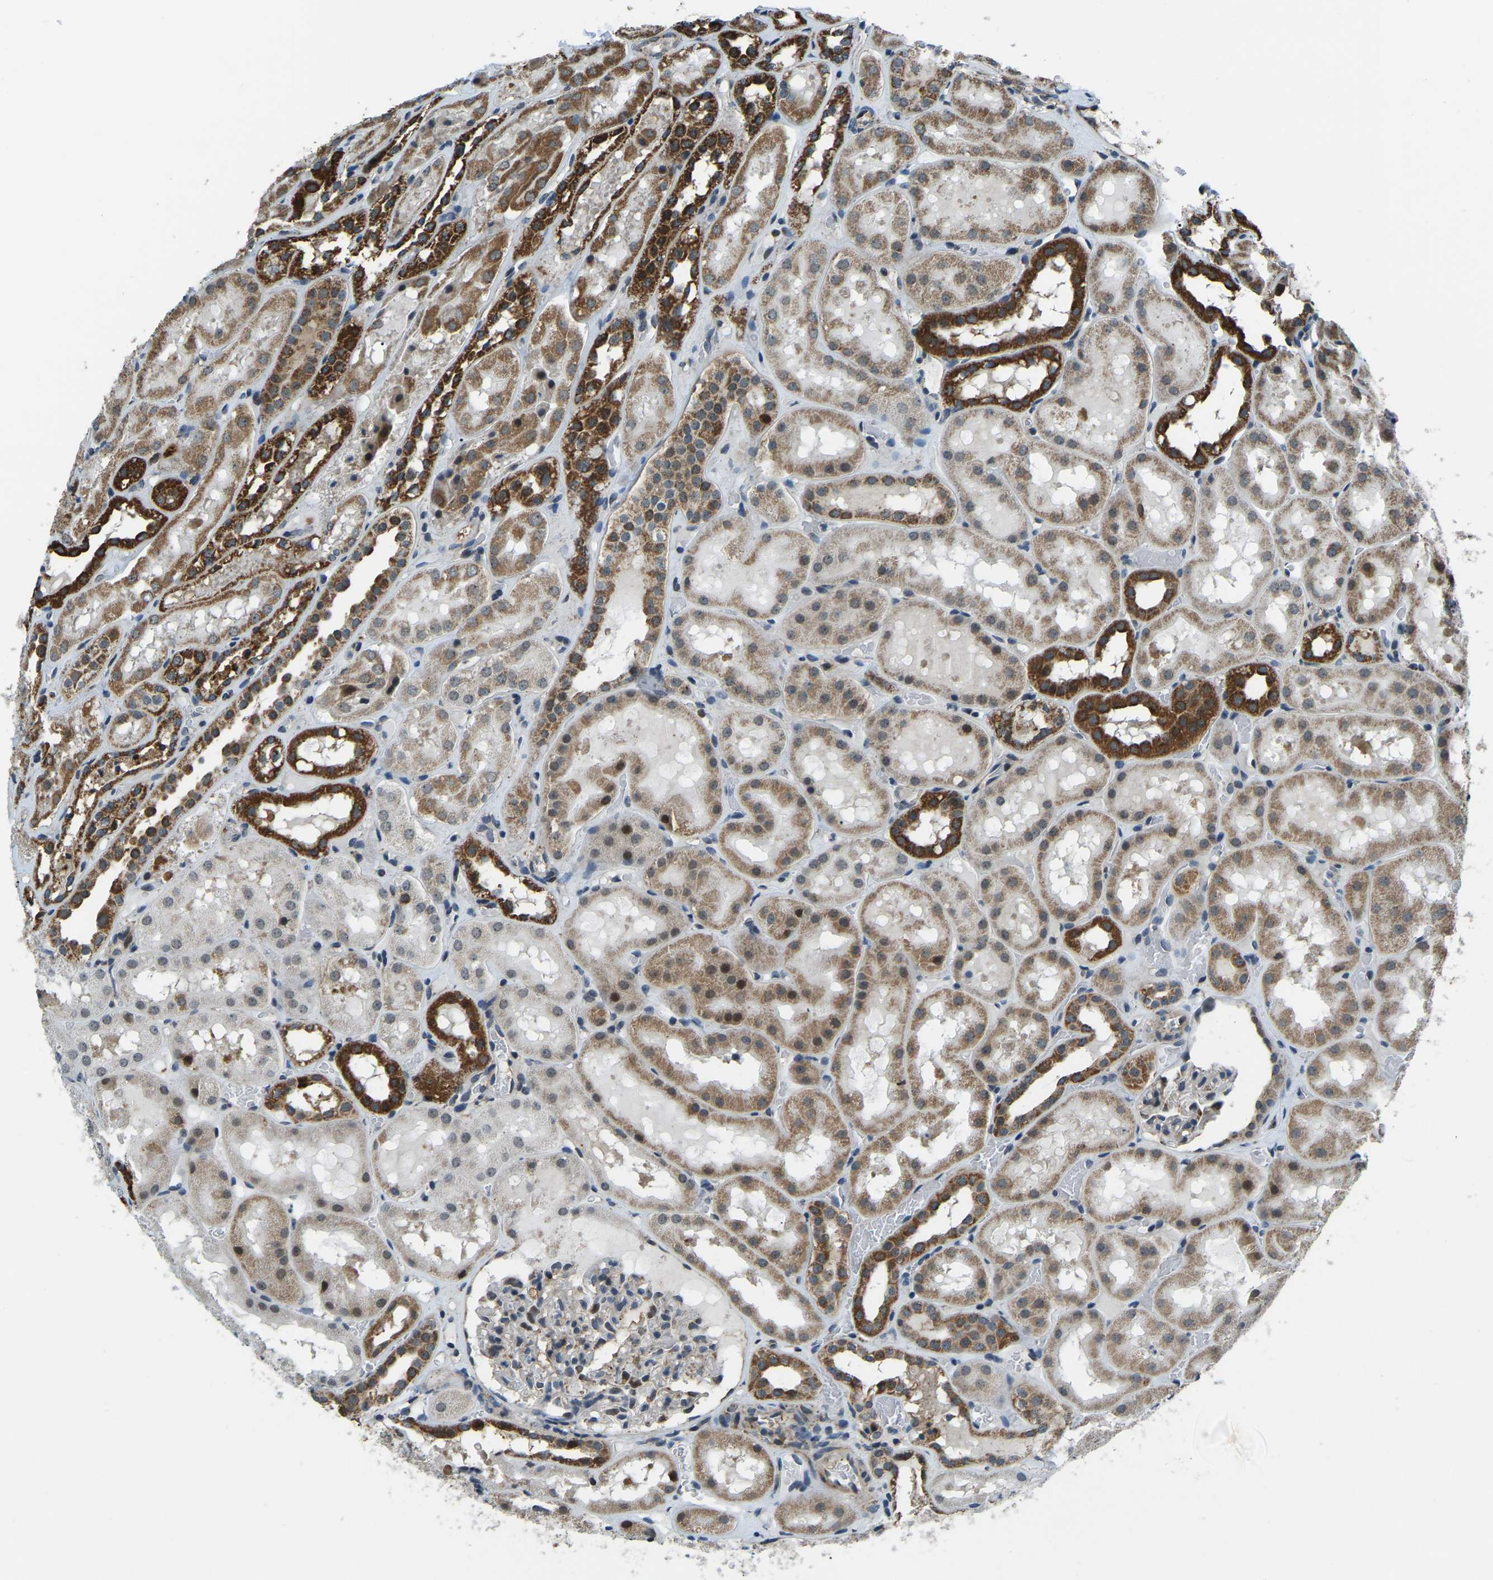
{"staining": {"intensity": "negative", "quantity": "none", "location": "none"}, "tissue": "kidney", "cell_type": "Cells in glomeruli", "image_type": "normal", "snomed": [{"axis": "morphology", "description": "Normal tissue, NOS"}, {"axis": "topography", "description": "Kidney"}, {"axis": "topography", "description": "Urinary bladder"}], "caption": "The immunohistochemistry (IHC) histopathology image has no significant positivity in cells in glomeruli of kidney.", "gene": "RBM33", "patient": {"sex": "male", "age": 16}}